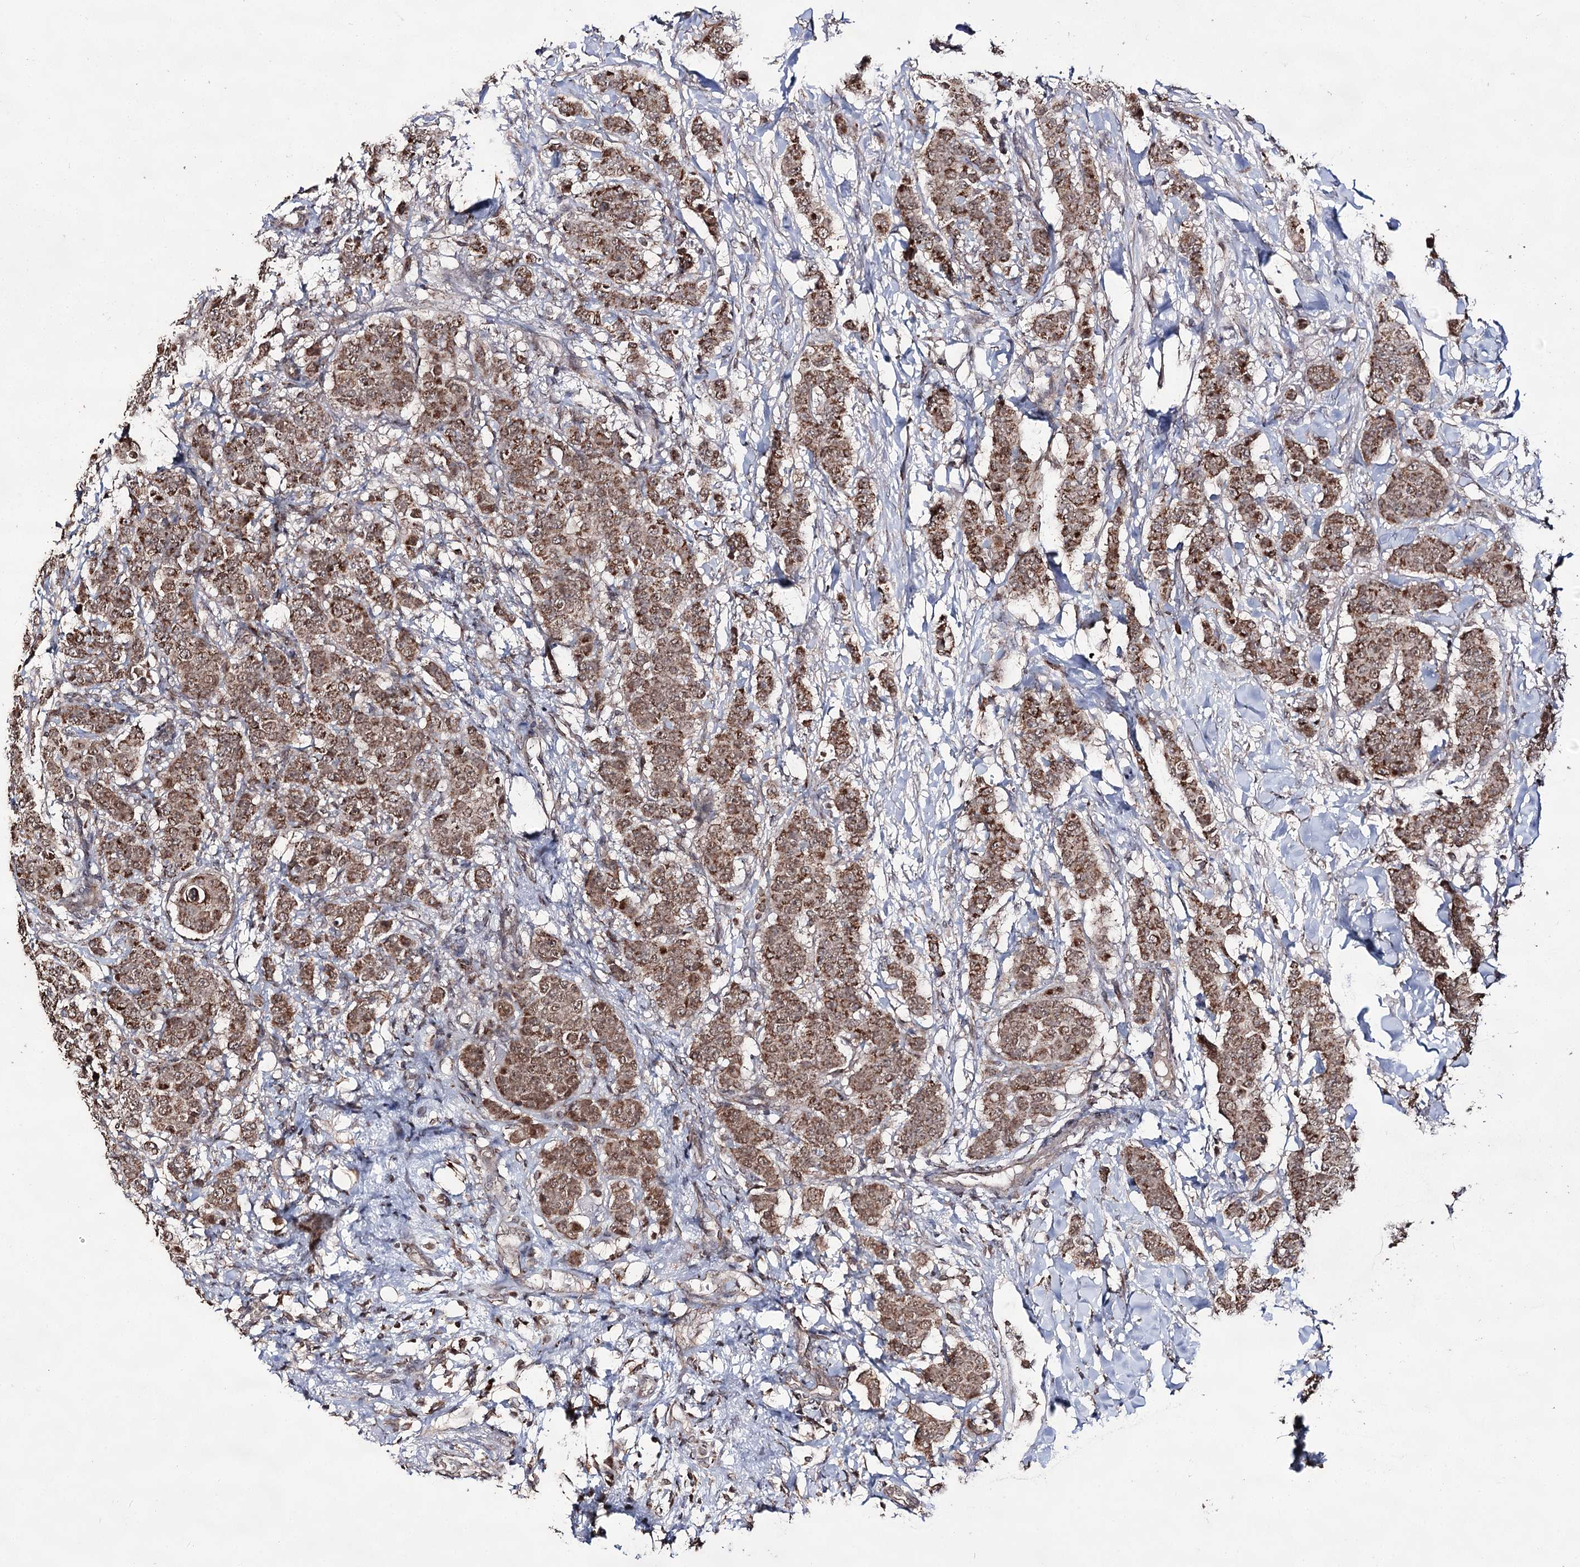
{"staining": {"intensity": "moderate", "quantity": ">75%", "location": "cytoplasmic/membranous"}, "tissue": "breast cancer", "cell_type": "Tumor cells", "image_type": "cancer", "snomed": [{"axis": "morphology", "description": "Duct carcinoma"}, {"axis": "topography", "description": "Breast"}], "caption": "Moderate cytoplasmic/membranous expression is identified in about >75% of tumor cells in breast intraductal carcinoma. The staining is performed using DAB (3,3'-diaminobenzidine) brown chromogen to label protein expression. The nuclei are counter-stained blue using hematoxylin.", "gene": "ACTR6", "patient": {"sex": "female", "age": 40}}